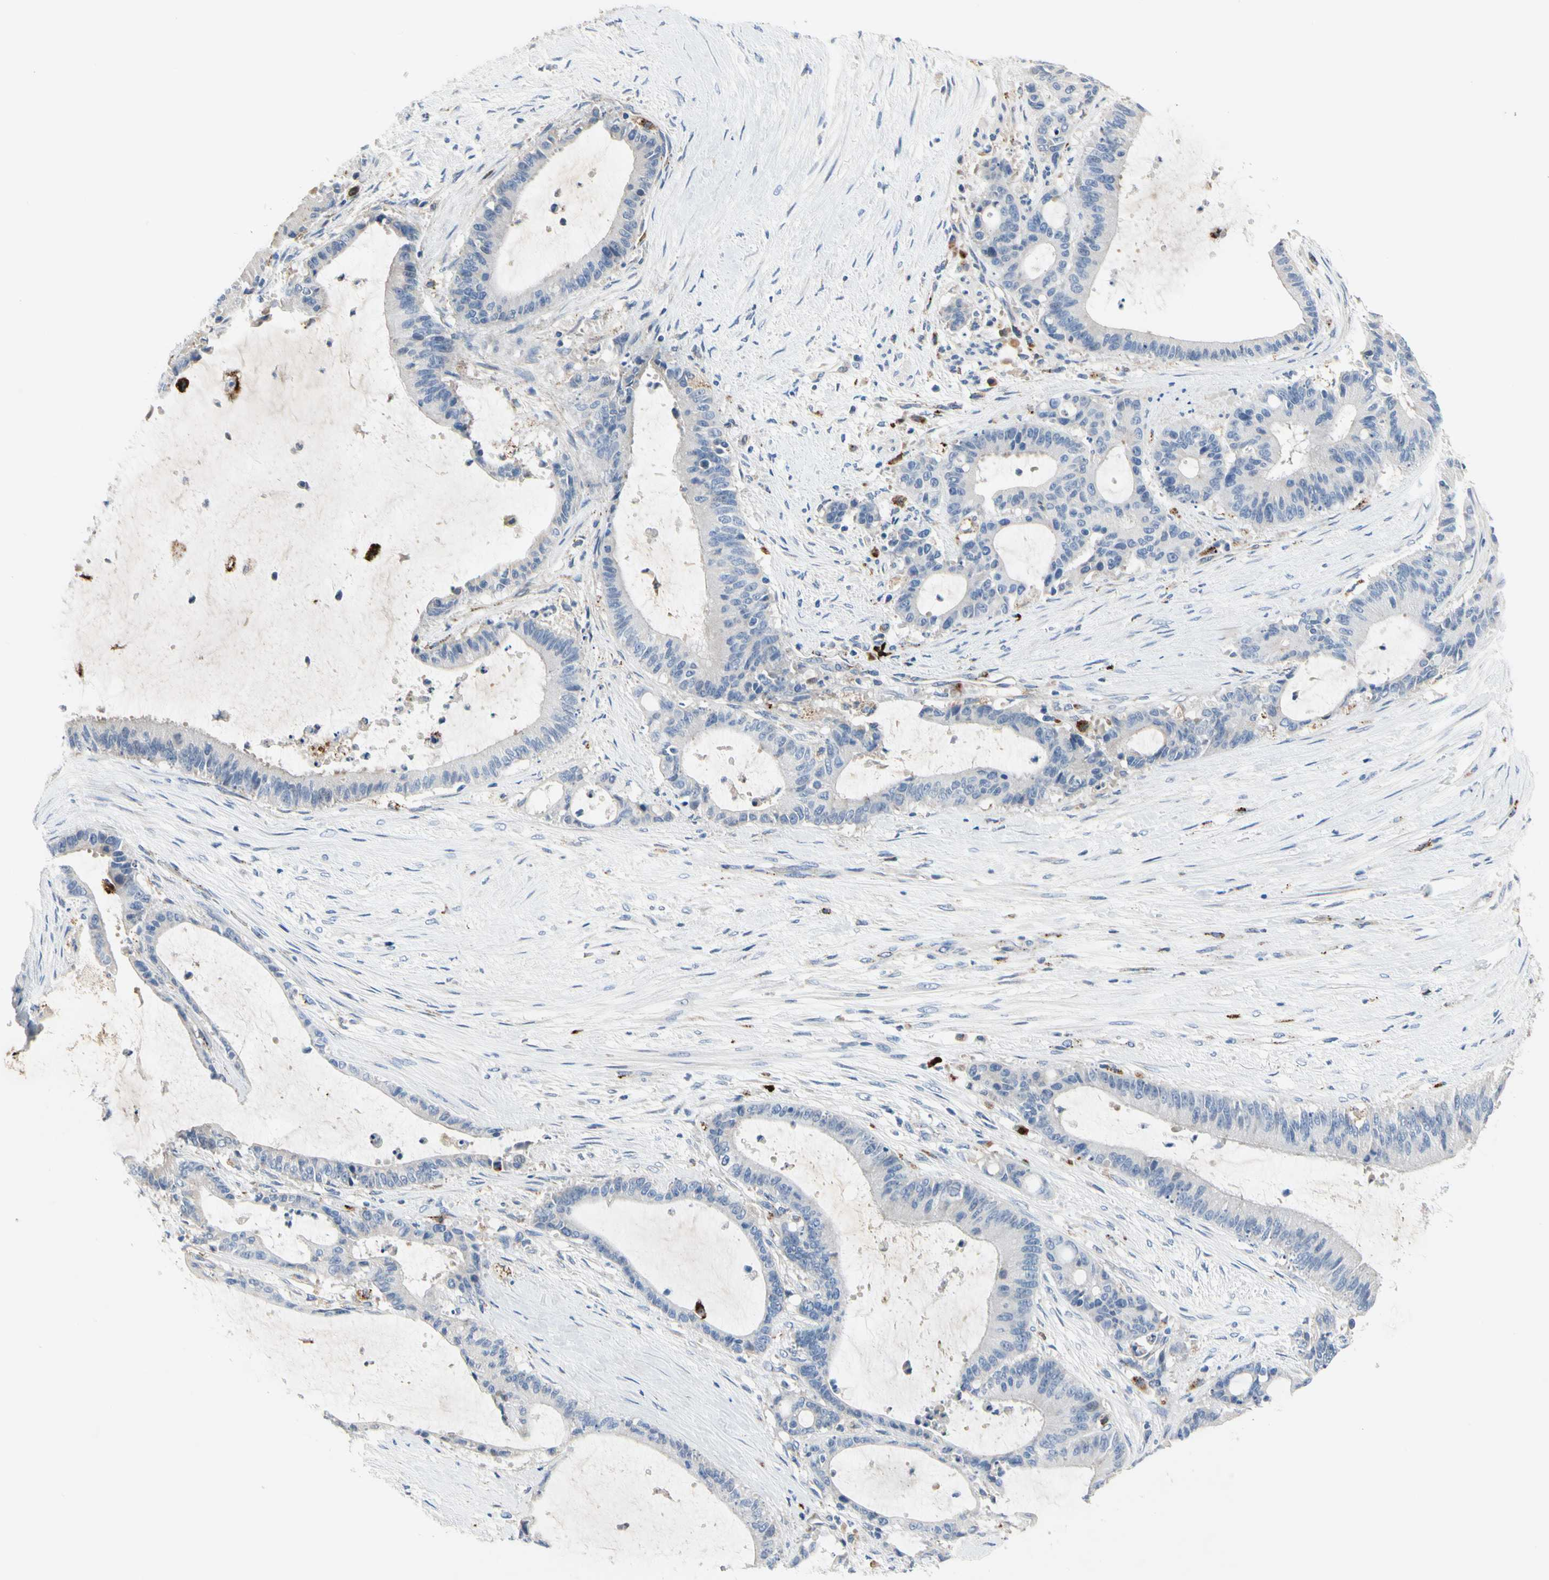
{"staining": {"intensity": "negative", "quantity": "none", "location": "none"}, "tissue": "liver cancer", "cell_type": "Tumor cells", "image_type": "cancer", "snomed": [{"axis": "morphology", "description": "Cholangiocarcinoma"}, {"axis": "topography", "description": "Liver"}], "caption": "Liver cholangiocarcinoma was stained to show a protein in brown. There is no significant positivity in tumor cells. (DAB (3,3'-diaminobenzidine) immunohistochemistry (IHC), high magnification).", "gene": "RETSAT", "patient": {"sex": "female", "age": 73}}